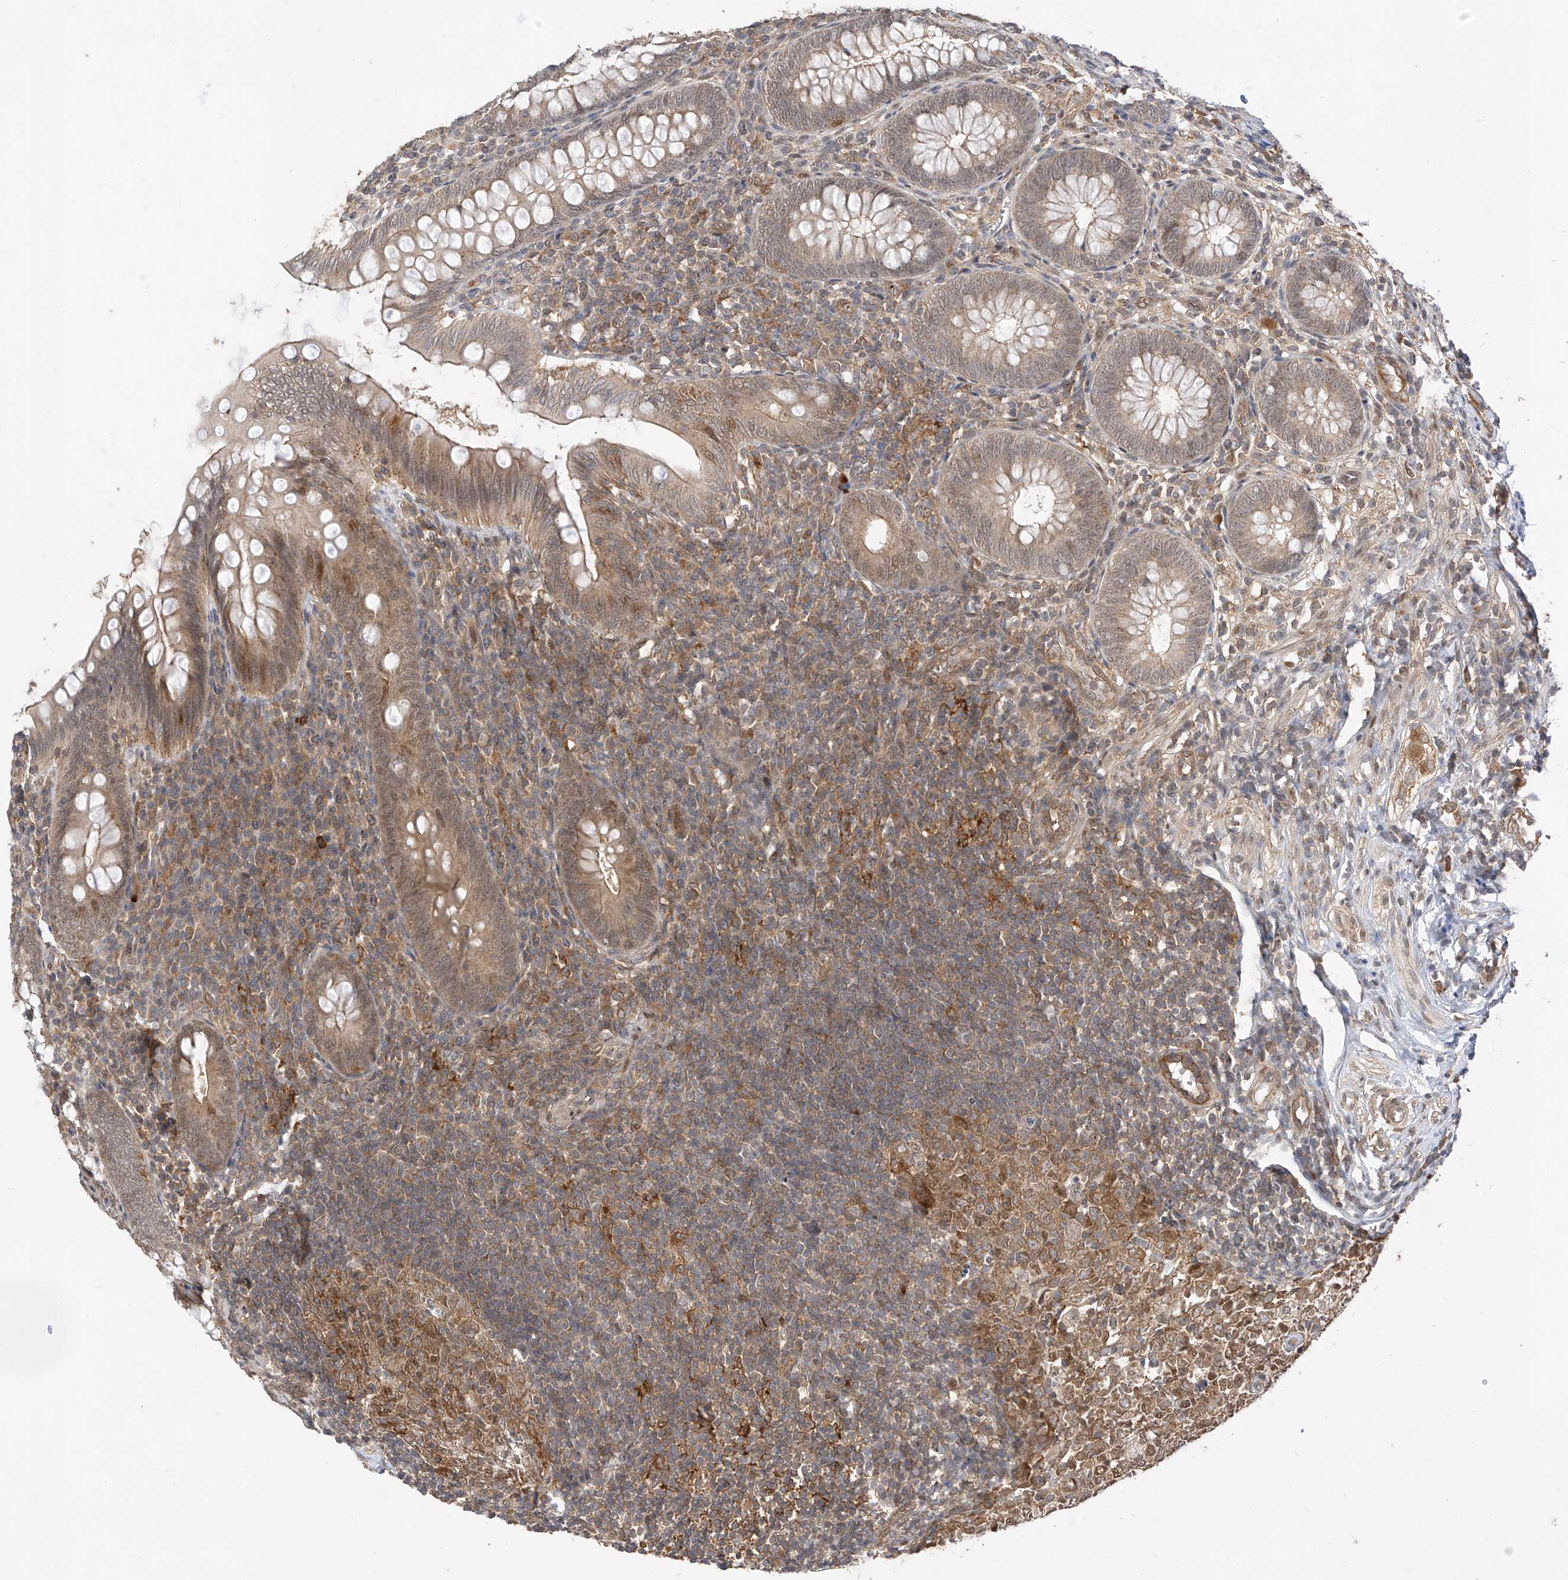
{"staining": {"intensity": "moderate", "quantity": "25%-75%", "location": "cytoplasmic/membranous,nuclear"}, "tissue": "appendix", "cell_type": "Glandular cells", "image_type": "normal", "snomed": [{"axis": "morphology", "description": "Normal tissue, NOS"}, {"axis": "topography", "description": "Appendix"}], "caption": "Glandular cells show medium levels of moderate cytoplasmic/membranous,nuclear staining in about 25%-75% of cells in normal appendix. (IHC, brightfield microscopy, high magnification).", "gene": "MRTFA", "patient": {"sex": "male", "age": 14}}